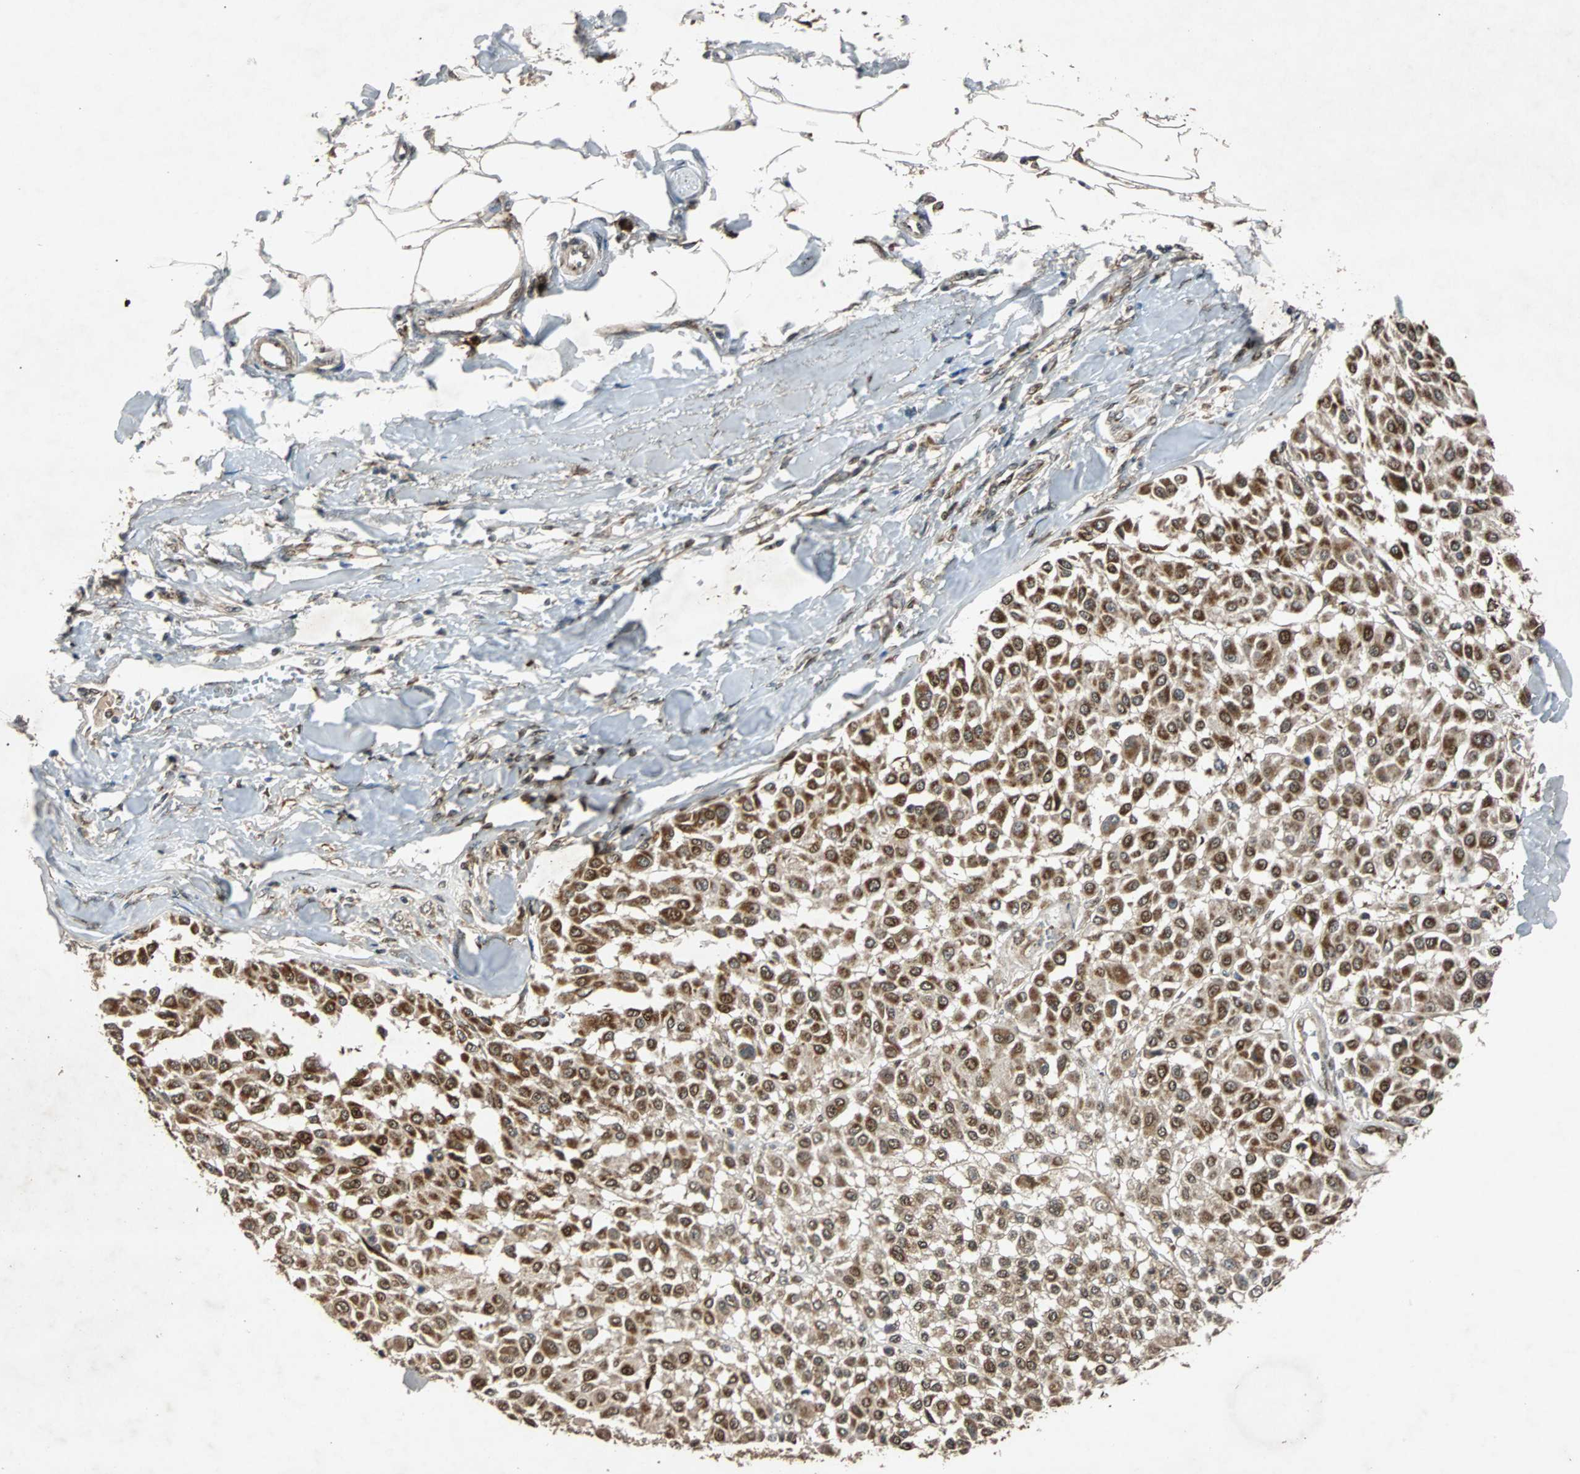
{"staining": {"intensity": "strong", "quantity": ">75%", "location": "cytoplasmic/membranous,nuclear"}, "tissue": "melanoma", "cell_type": "Tumor cells", "image_type": "cancer", "snomed": [{"axis": "morphology", "description": "Malignant melanoma, Metastatic site"}, {"axis": "topography", "description": "Soft tissue"}], "caption": "Protein expression analysis of malignant melanoma (metastatic site) shows strong cytoplasmic/membranous and nuclear staining in approximately >75% of tumor cells. (Brightfield microscopy of DAB IHC at high magnification).", "gene": "USP31", "patient": {"sex": "male", "age": 41}}